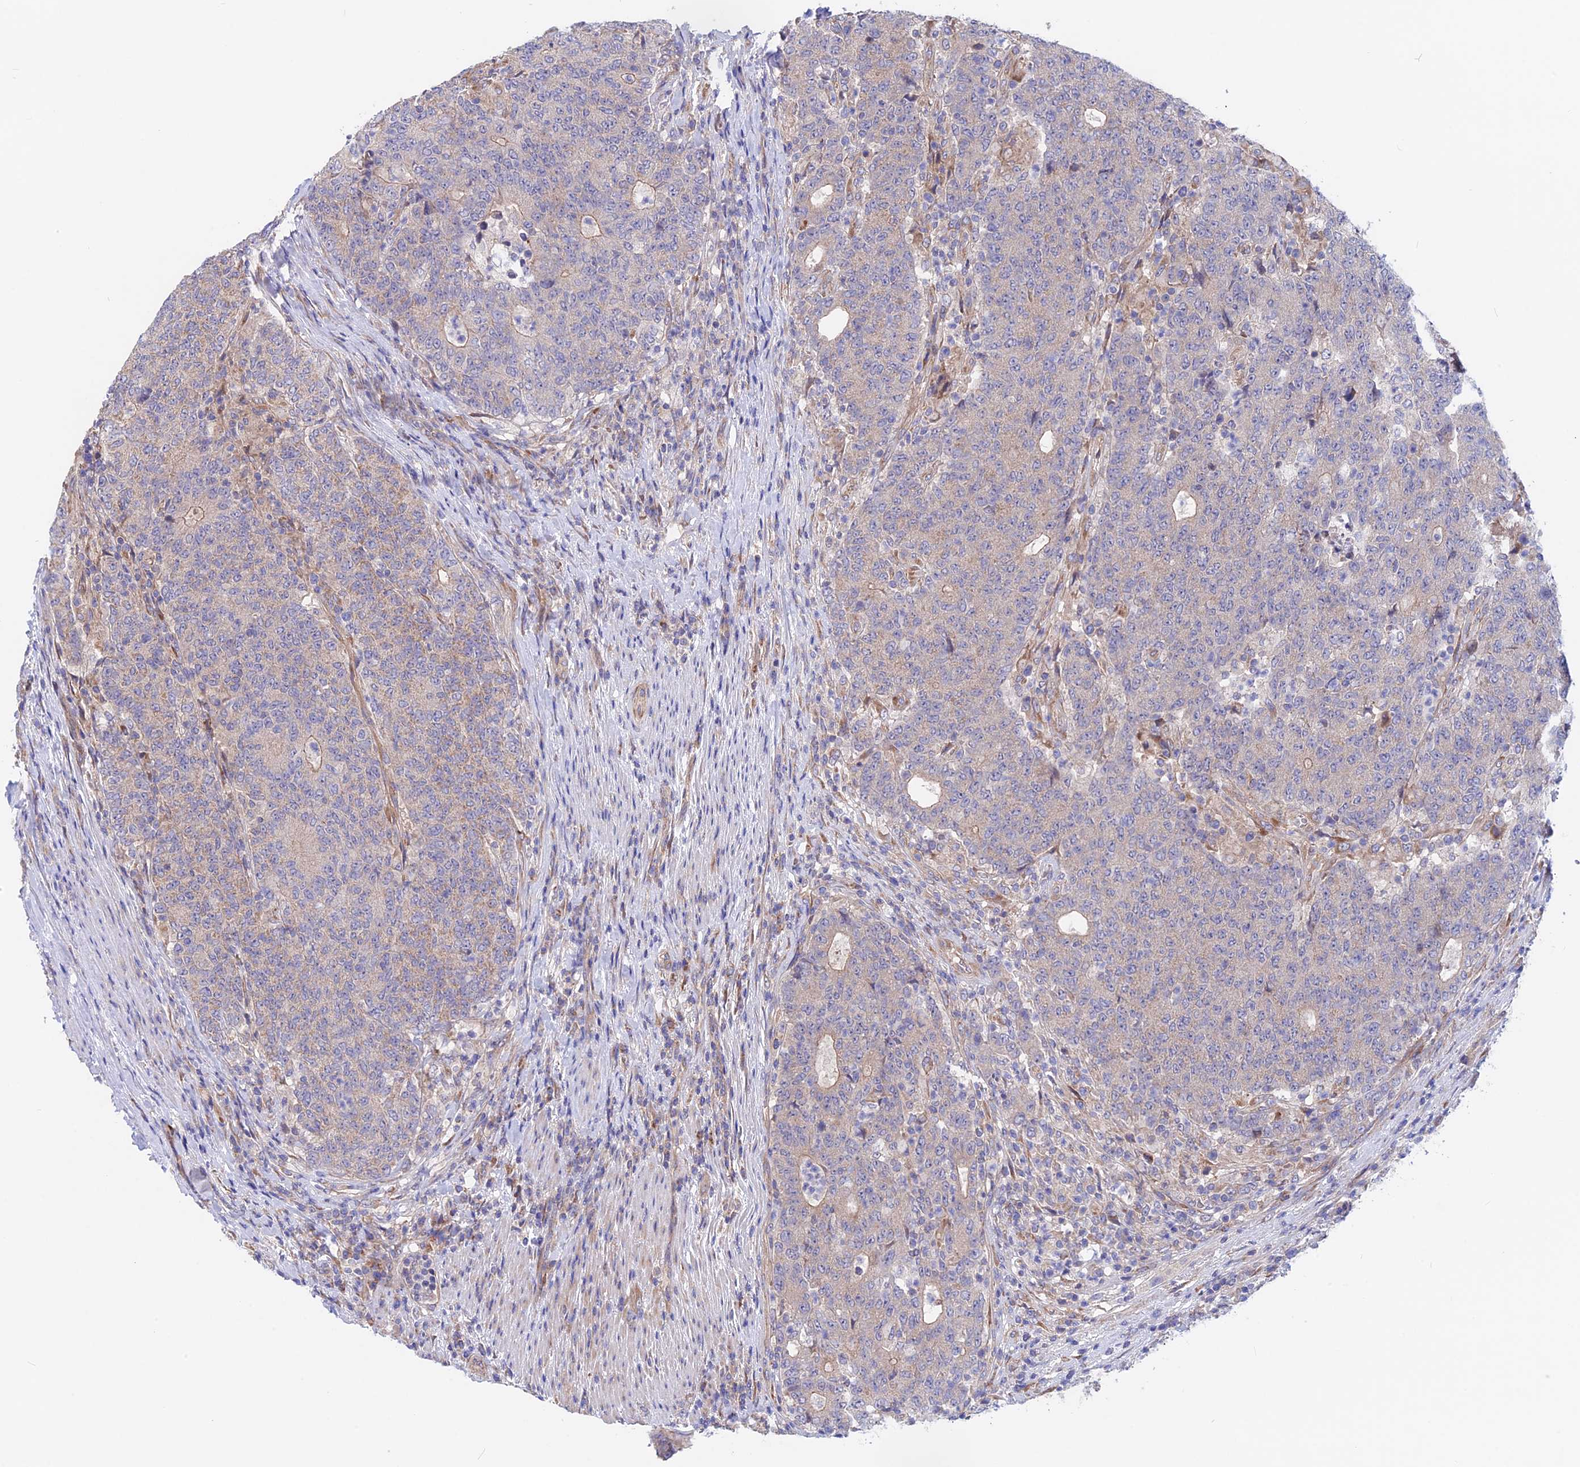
{"staining": {"intensity": "negative", "quantity": "none", "location": "none"}, "tissue": "colorectal cancer", "cell_type": "Tumor cells", "image_type": "cancer", "snomed": [{"axis": "morphology", "description": "Adenocarcinoma, NOS"}, {"axis": "topography", "description": "Colon"}], "caption": "A high-resolution micrograph shows immunohistochemistry (IHC) staining of adenocarcinoma (colorectal), which shows no significant expression in tumor cells. (Brightfield microscopy of DAB IHC at high magnification).", "gene": "HYCC1", "patient": {"sex": "female", "age": 75}}